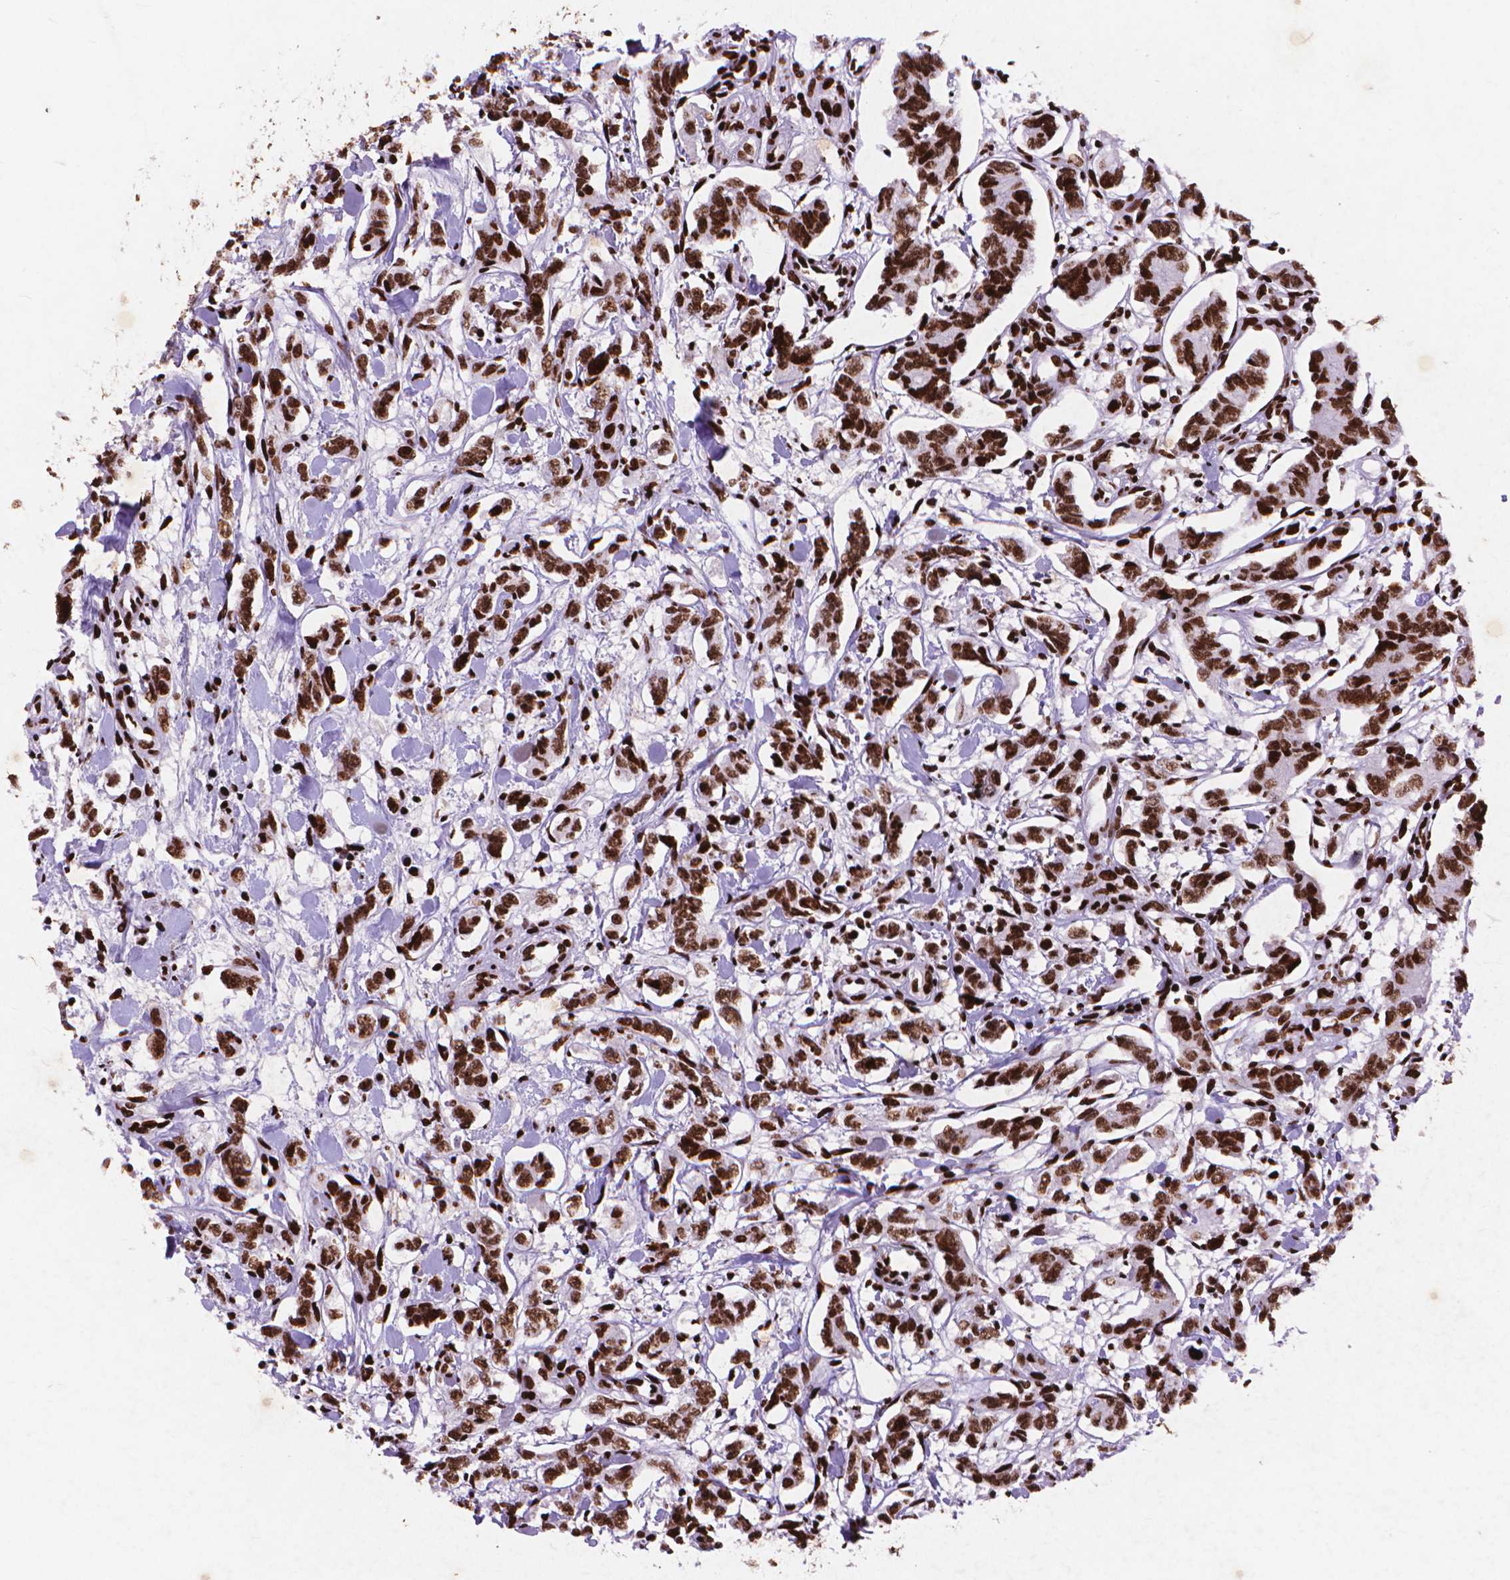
{"staining": {"intensity": "strong", "quantity": ">75%", "location": "nuclear"}, "tissue": "carcinoid", "cell_type": "Tumor cells", "image_type": "cancer", "snomed": [{"axis": "morphology", "description": "Carcinoid, malignant, NOS"}, {"axis": "topography", "description": "Kidney"}], "caption": "This is a histology image of IHC staining of carcinoid (malignant), which shows strong expression in the nuclear of tumor cells.", "gene": "CITED2", "patient": {"sex": "female", "age": 41}}